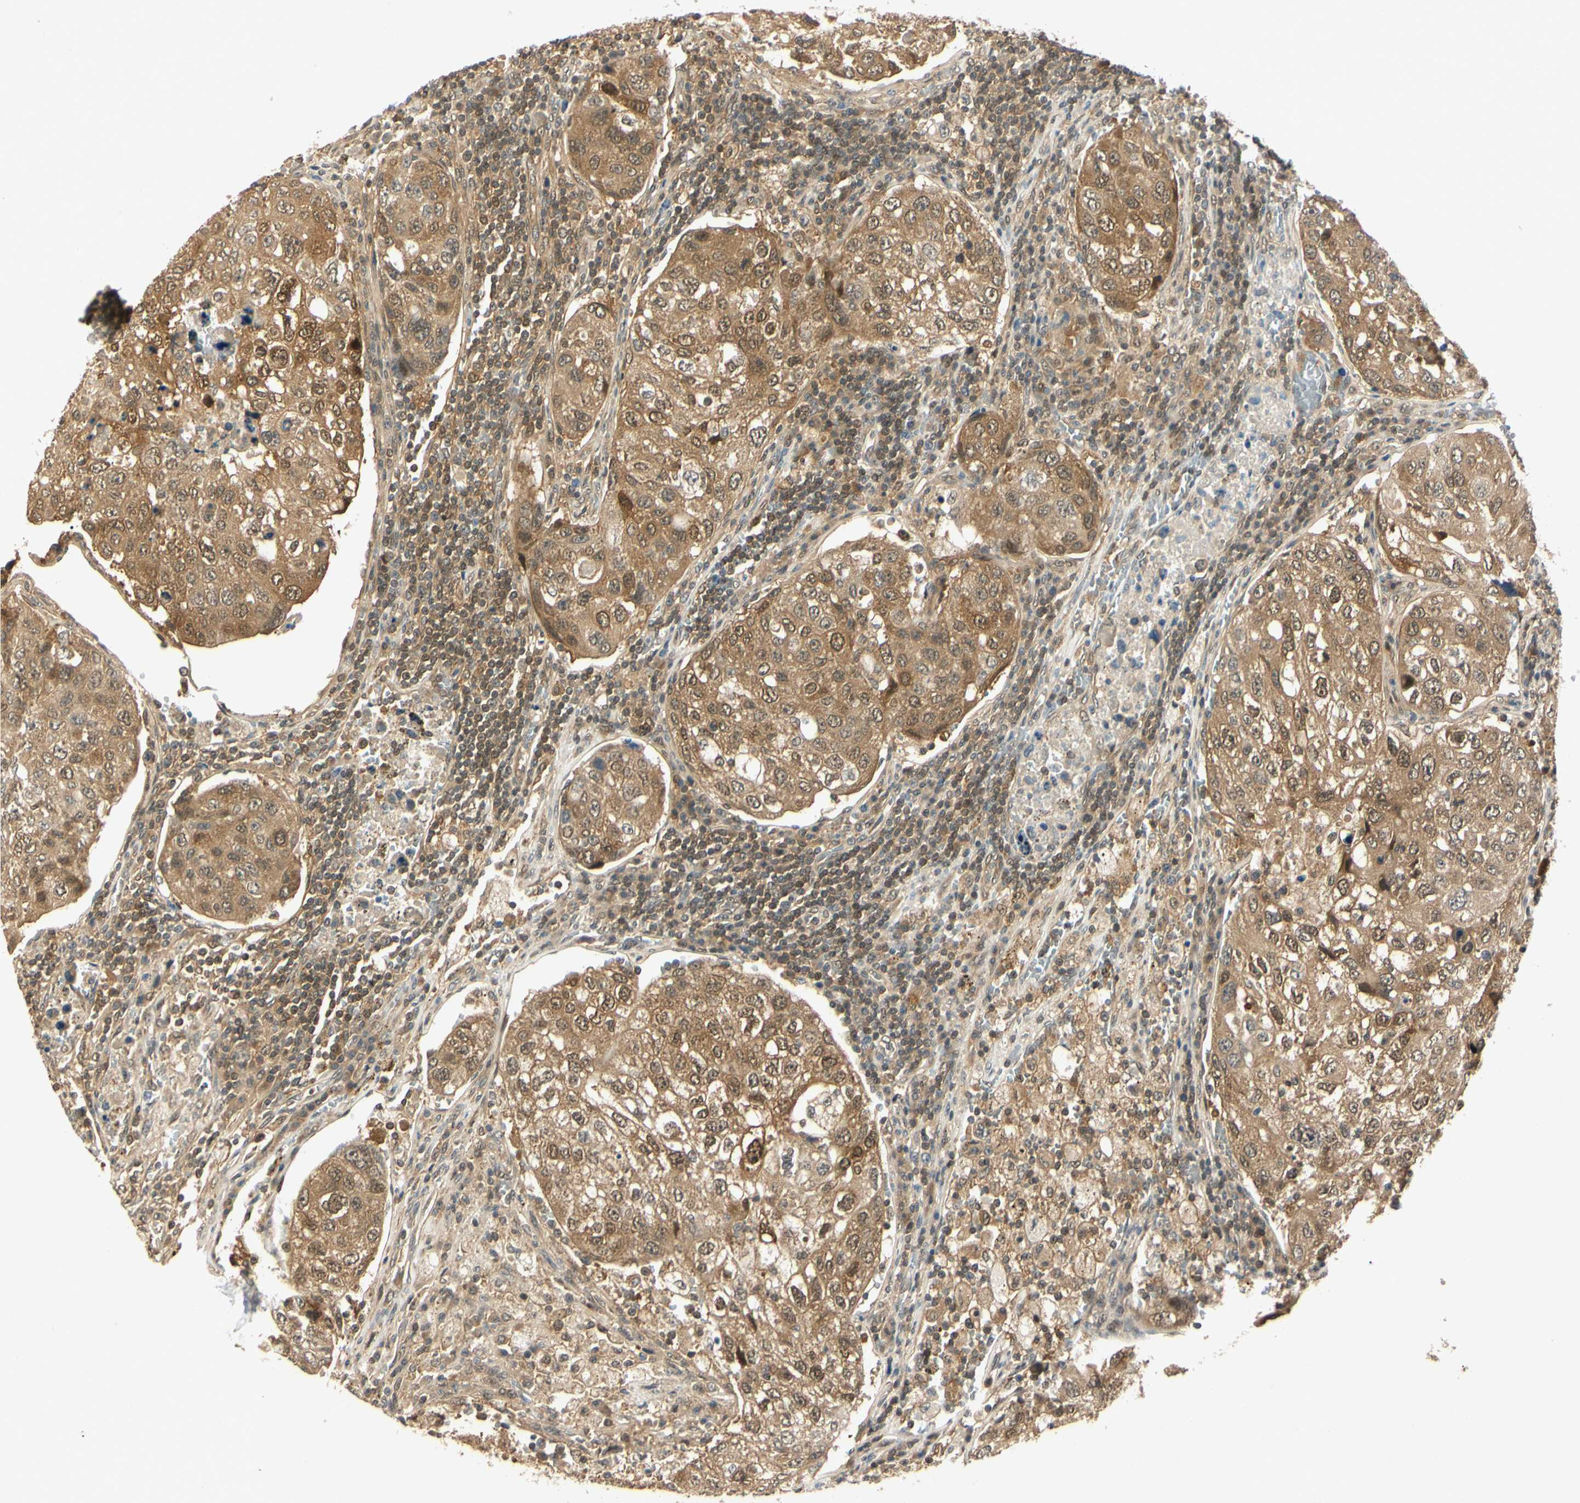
{"staining": {"intensity": "moderate", "quantity": ">75%", "location": "cytoplasmic/membranous,nuclear"}, "tissue": "urothelial cancer", "cell_type": "Tumor cells", "image_type": "cancer", "snomed": [{"axis": "morphology", "description": "Urothelial carcinoma, High grade"}, {"axis": "topography", "description": "Lymph node"}, {"axis": "topography", "description": "Urinary bladder"}], "caption": "Tumor cells display moderate cytoplasmic/membranous and nuclear expression in about >75% of cells in urothelial cancer. Ihc stains the protein in brown and the nuclei are stained blue.", "gene": "UBE2Z", "patient": {"sex": "male", "age": 51}}